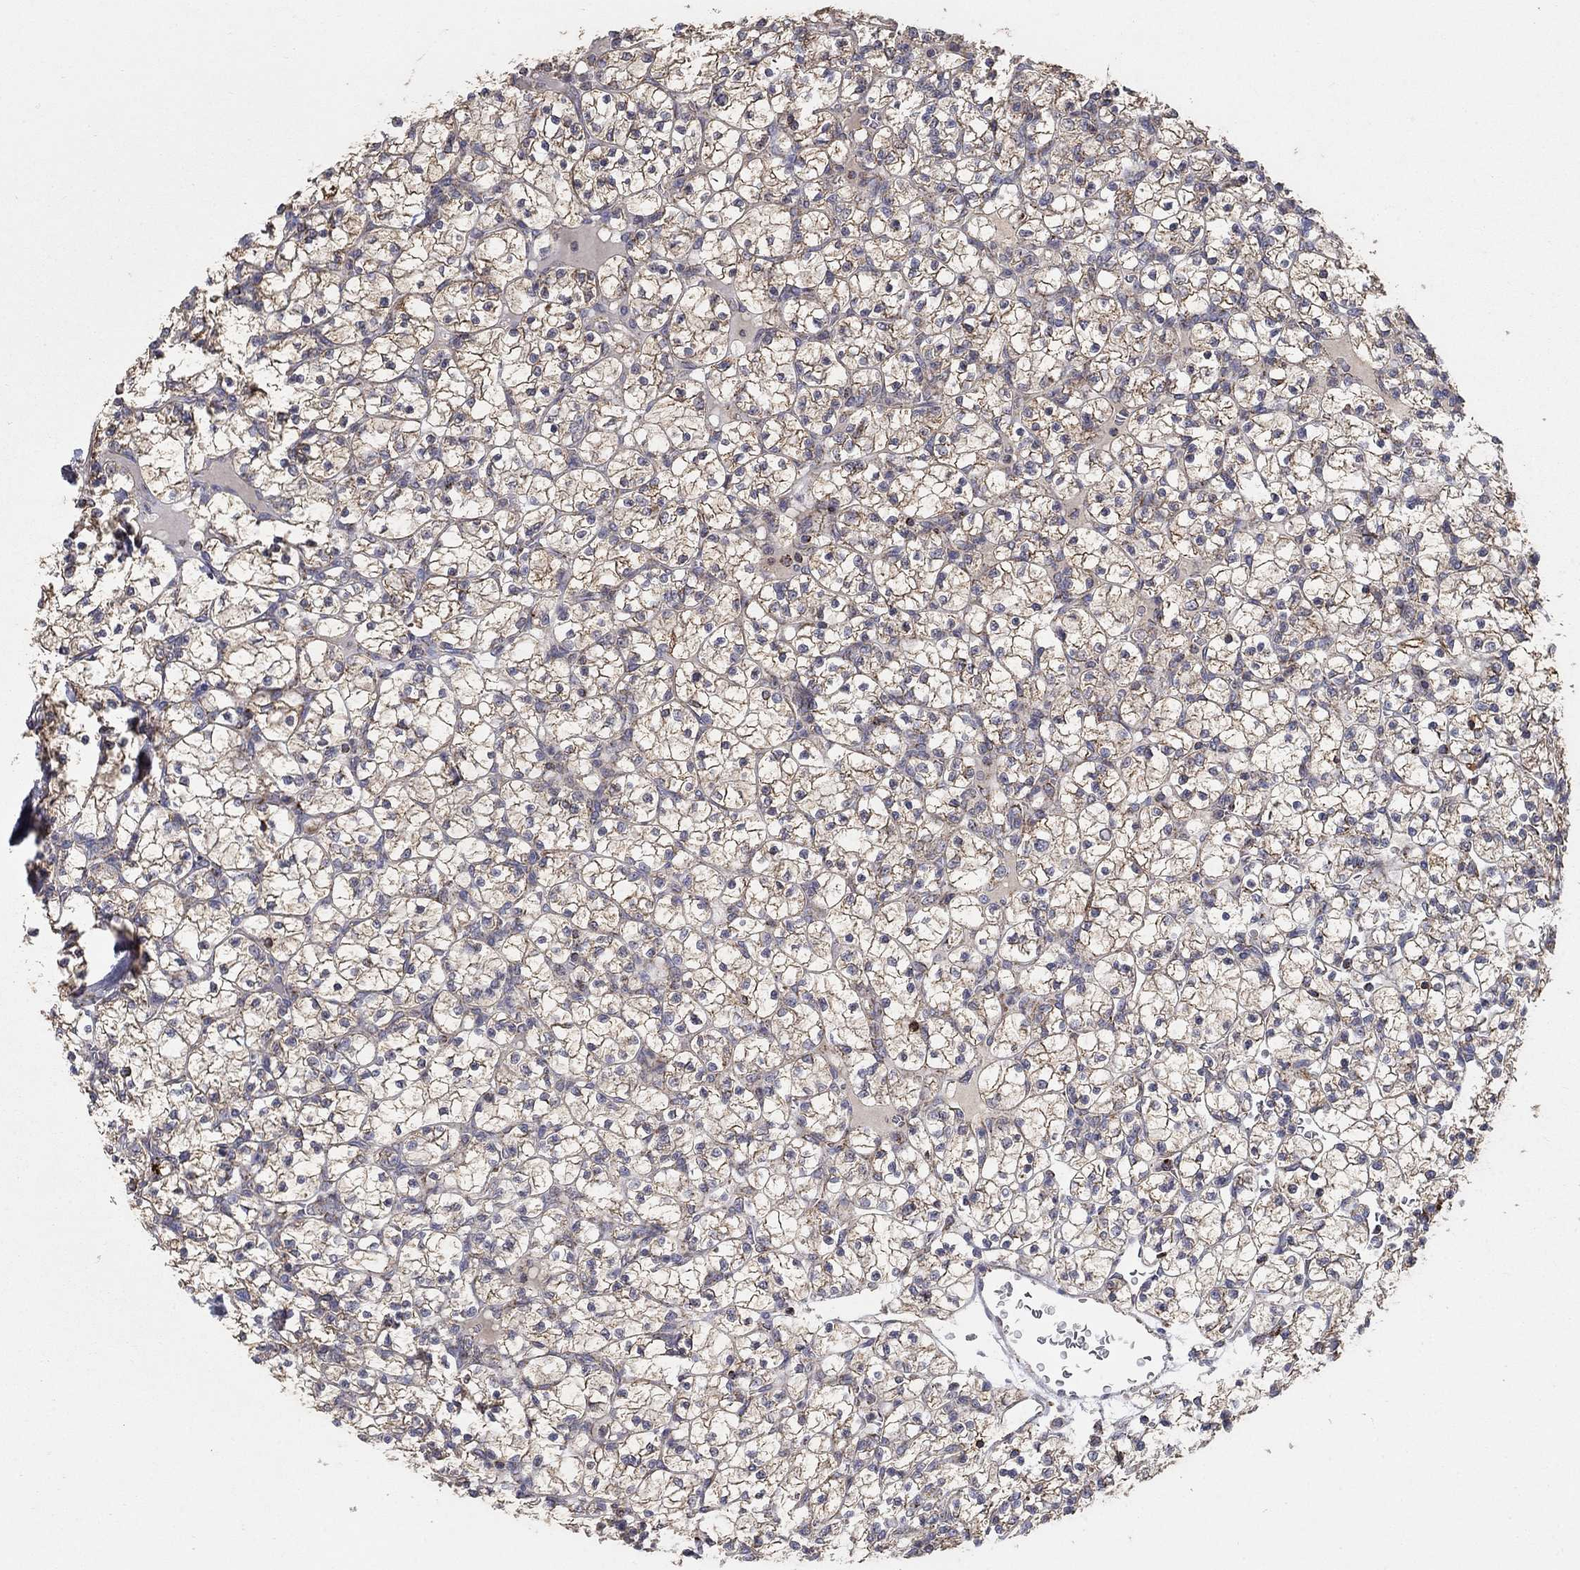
{"staining": {"intensity": "weak", "quantity": ">75%", "location": "cytoplasmic/membranous"}, "tissue": "renal cancer", "cell_type": "Tumor cells", "image_type": "cancer", "snomed": [{"axis": "morphology", "description": "Adenocarcinoma, NOS"}, {"axis": "topography", "description": "Kidney"}], "caption": "Protein staining of adenocarcinoma (renal) tissue exhibits weak cytoplasmic/membranous expression in about >75% of tumor cells. The staining was performed using DAB, with brown indicating positive protein expression. Nuclei are stained blue with hematoxylin.", "gene": "GPSM1", "patient": {"sex": "female", "age": 89}}